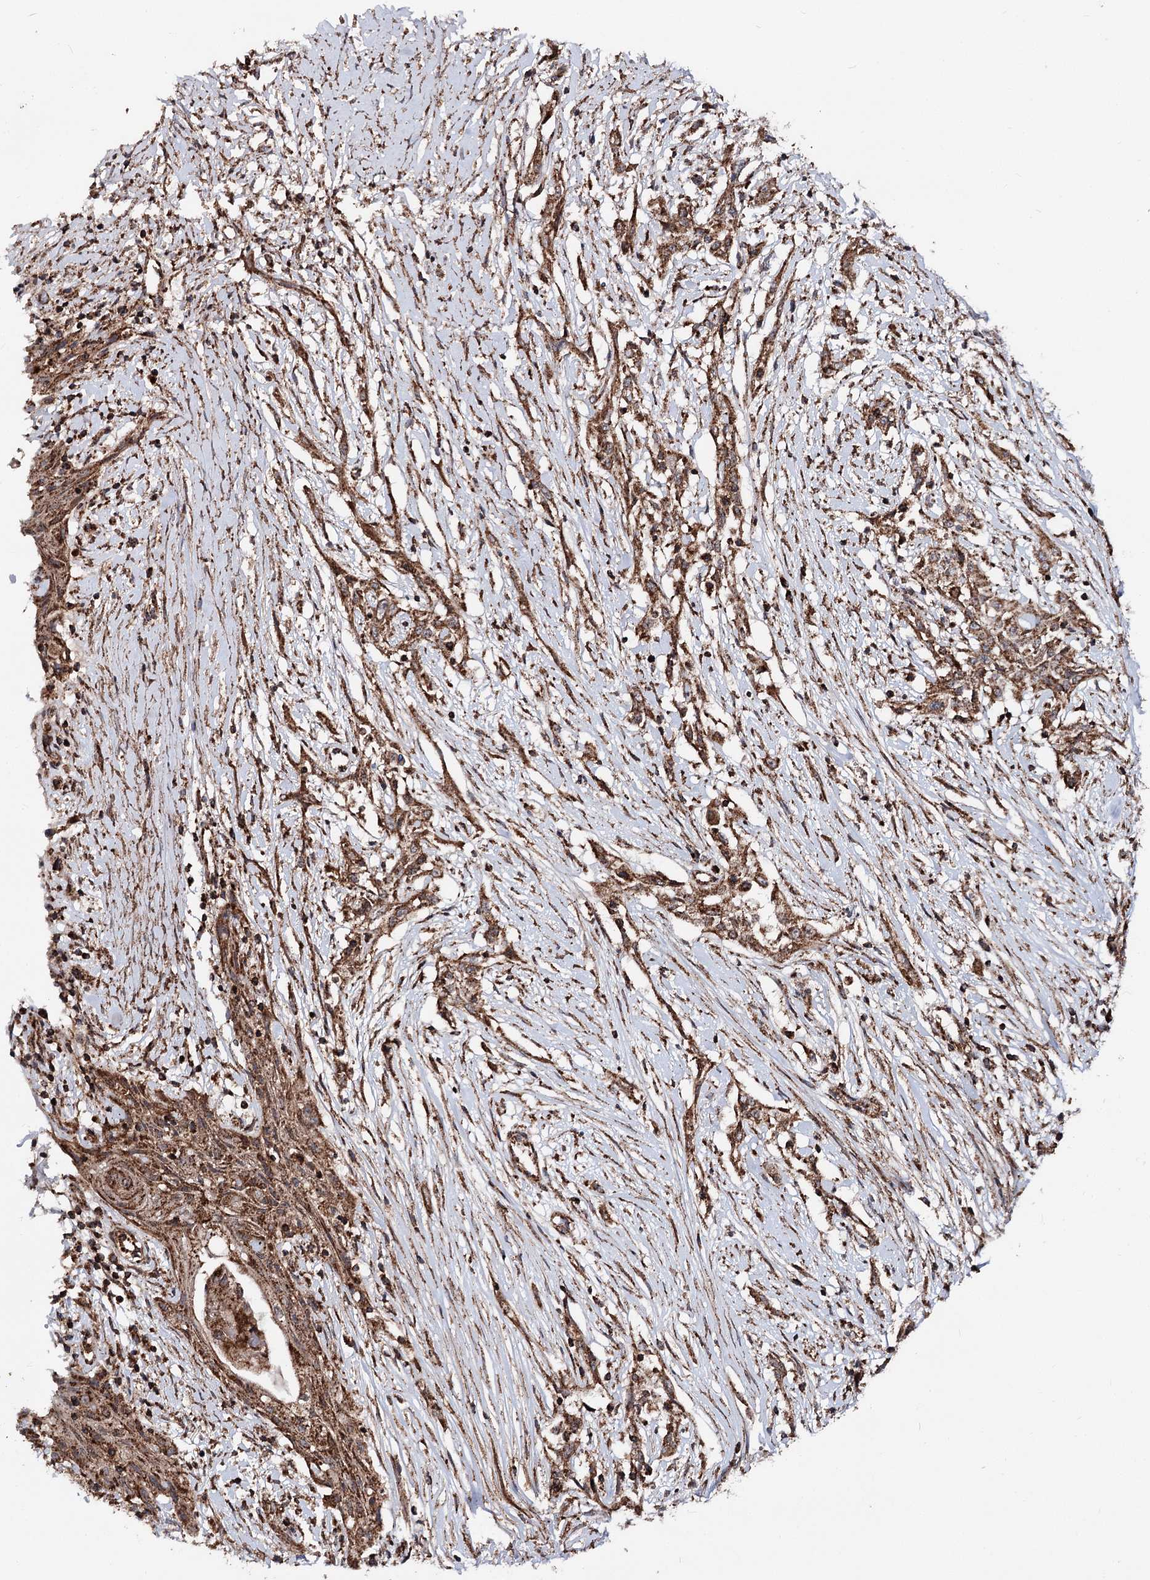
{"staining": {"intensity": "strong", "quantity": ">75%", "location": "cytoplasmic/membranous"}, "tissue": "skin cancer", "cell_type": "Tumor cells", "image_type": "cancer", "snomed": [{"axis": "morphology", "description": "Squamous cell carcinoma, NOS"}, {"axis": "morphology", "description": "Squamous cell carcinoma, metastatic, NOS"}, {"axis": "topography", "description": "Skin"}, {"axis": "topography", "description": "Lymph node"}], "caption": "This is a photomicrograph of IHC staining of skin cancer (squamous cell carcinoma), which shows strong staining in the cytoplasmic/membranous of tumor cells.", "gene": "FGFR1OP2", "patient": {"sex": "male", "age": 75}}